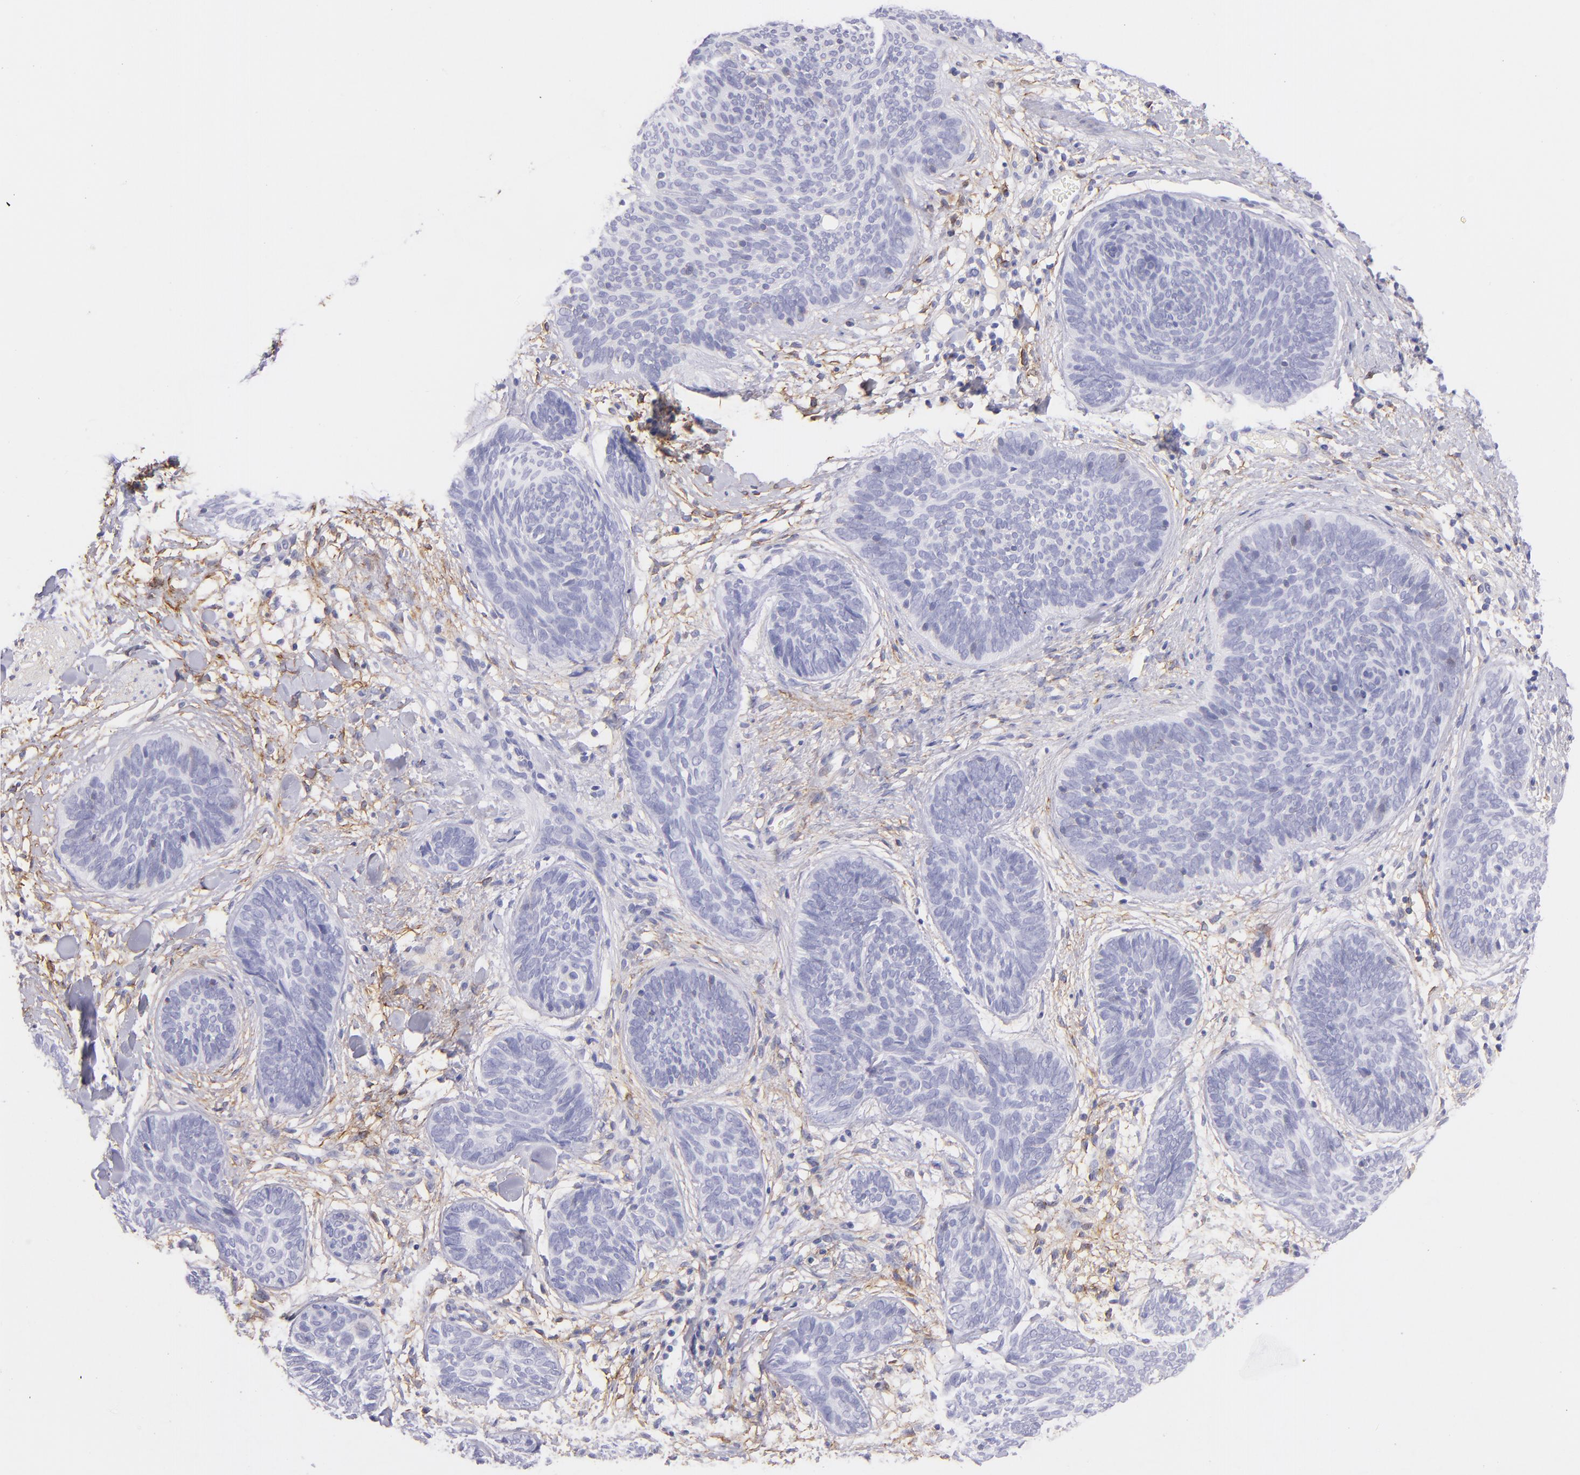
{"staining": {"intensity": "negative", "quantity": "none", "location": "none"}, "tissue": "skin cancer", "cell_type": "Tumor cells", "image_type": "cancer", "snomed": [{"axis": "morphology", "description": "Basal cell carcinoma"}, {"axis": "topography", "description": "Skin"}], "caption": "Immunohistochemistry (IHC) histopathology image of neoplastic tissue: human basal cell carcinoma (skin) stained with DAB (3,3'-diaminobenzidine) displays no significant protein staining in tumor cells. Brightfield microscopy of immunohistochemistry stained with DAB (3,3'-diaminobenzidine) (brown) and hematoxylin (blue), captured at high magnification.", "gene": "CD81", "patient": {"sex": "female", "age": 81}}